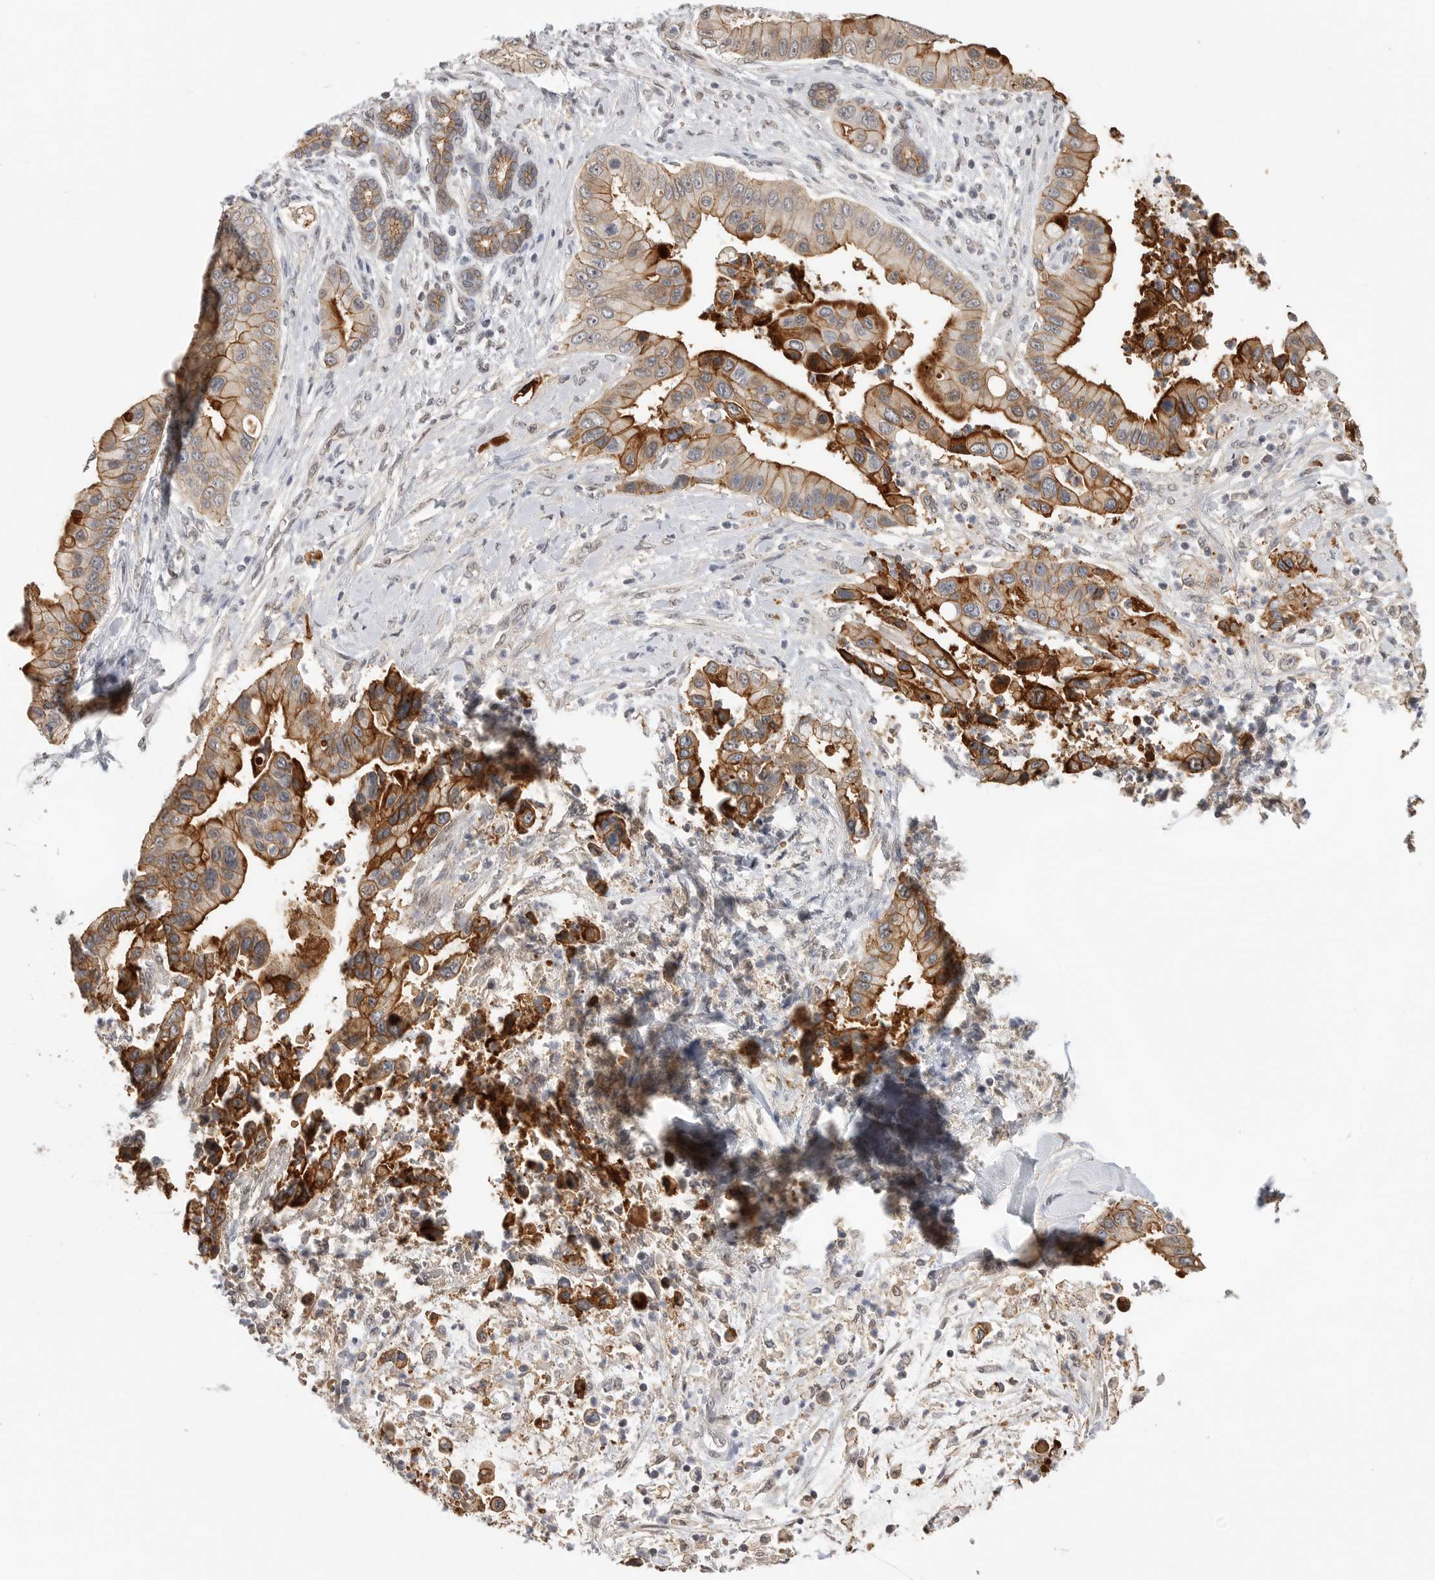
{"staining": {"intensity": "strong", "quantity": ">75%", "location": "cytoplasmic/membranous"}, "tissue": "liver cancer", "cell_type": "Tumor cells", "image_type": "cancer", "snomed": [{"axis": "morphology", "description": "Cholangiocarcinoma"}, {"axis": "topography", "description": "Liver"}], "caption": "There is high levels of strong cytoplasmic/membranous expression in tumor cells of liver cancer, as demonstrated by immunohistochemical staining (brown color).", "gene": "NECTIN1", "patient": {"sex": "female", "age": 54}}